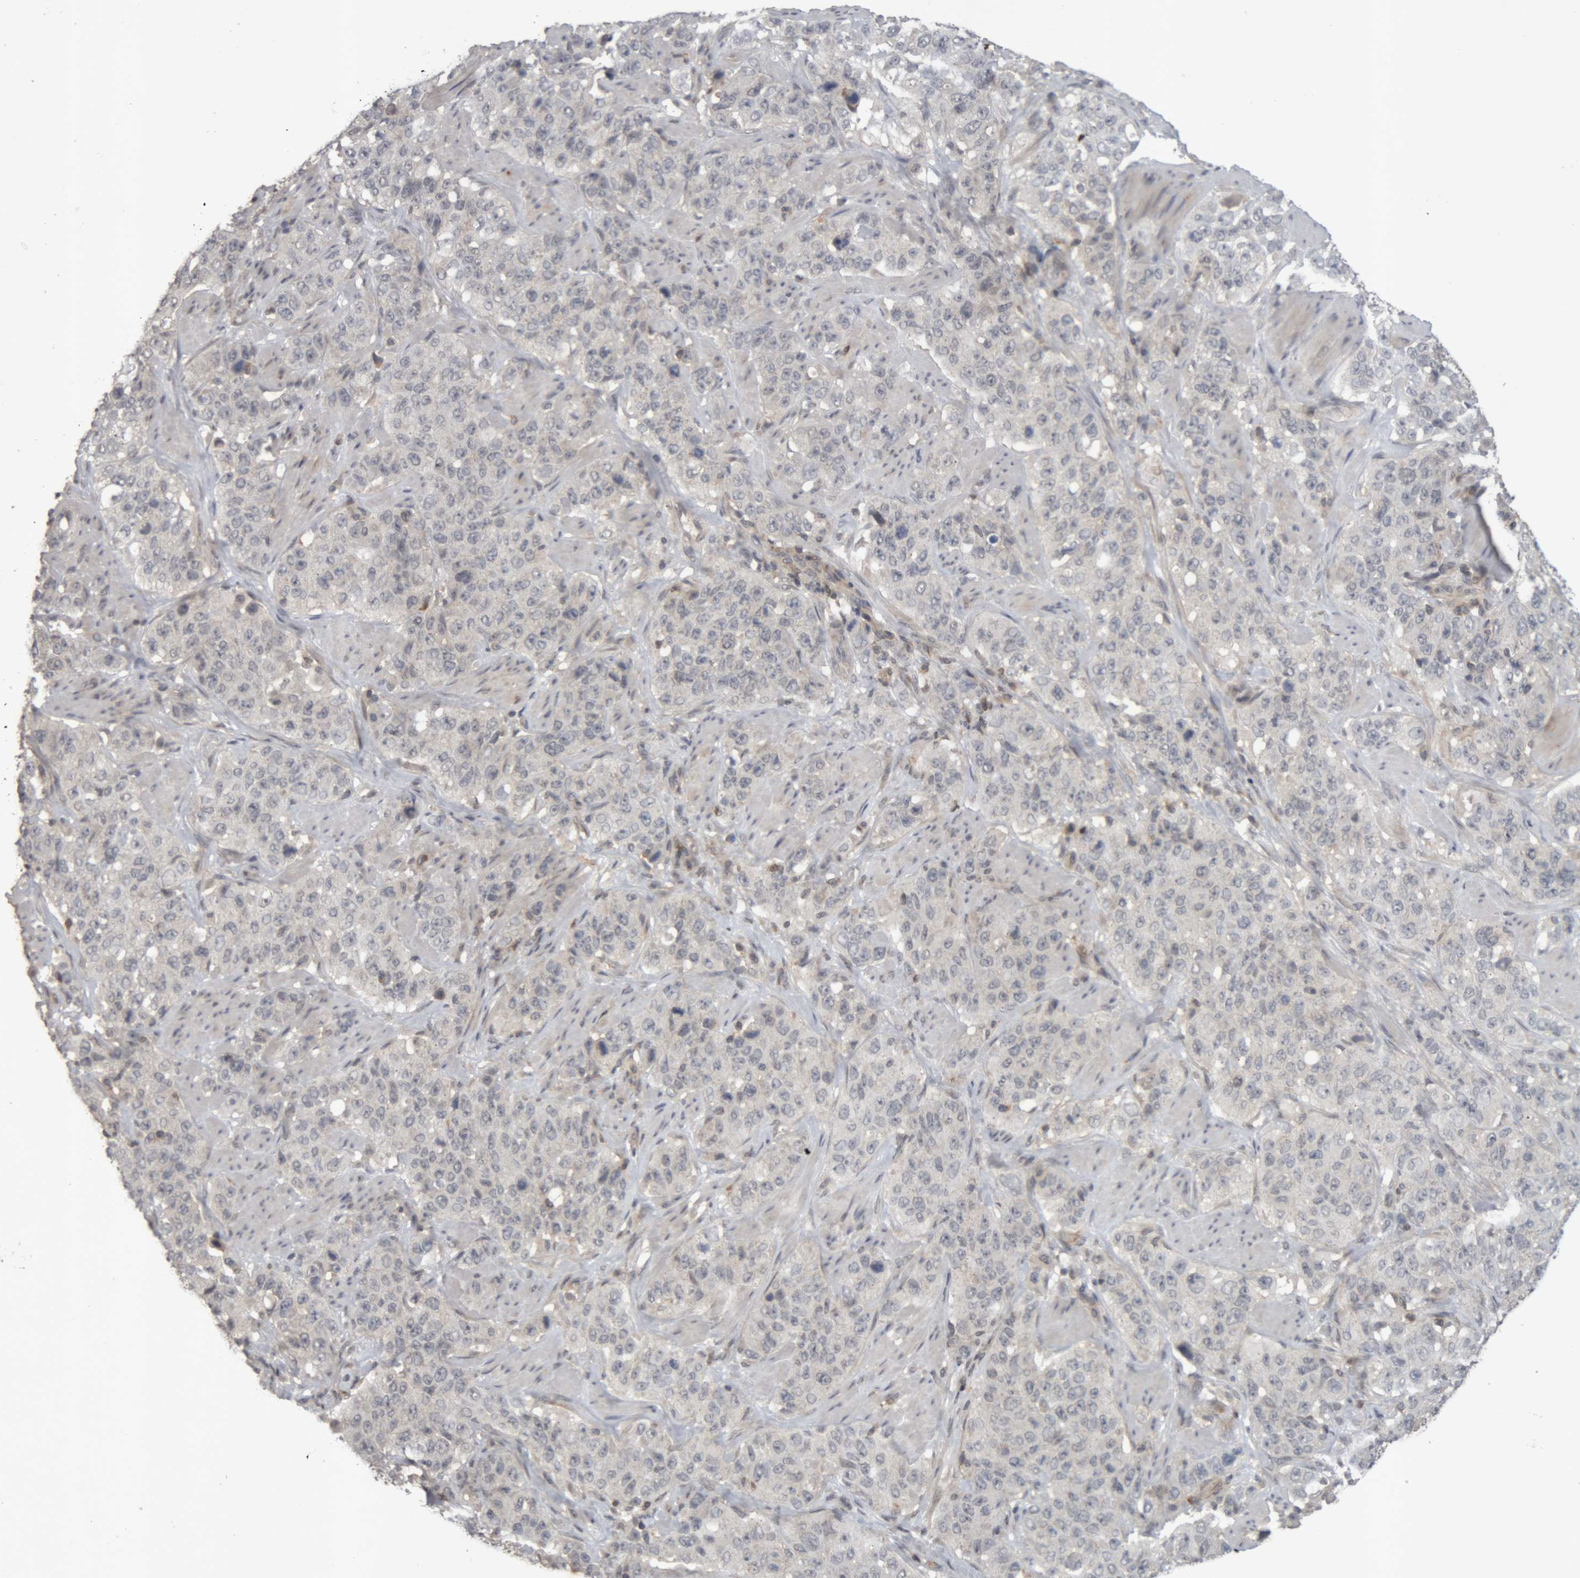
{"staining": {"intensity": "negative", "quantity": "none", "location": "none"}, "tissue": "stomach cancer", "cell_type": "Tumor cells", "image_type": "cancer", "snomed": [{"axis": "morphology", "description": "Adenocarcinoma, NOS"}, {"axis": "topography", "description": "Stomach"}], "caption": "Stomach cancer was stained to show a protein in brown. There is no significant staining in tumor cells.", "gene": "NFATC2", "patient": {"sex": "male", "age": 48}}